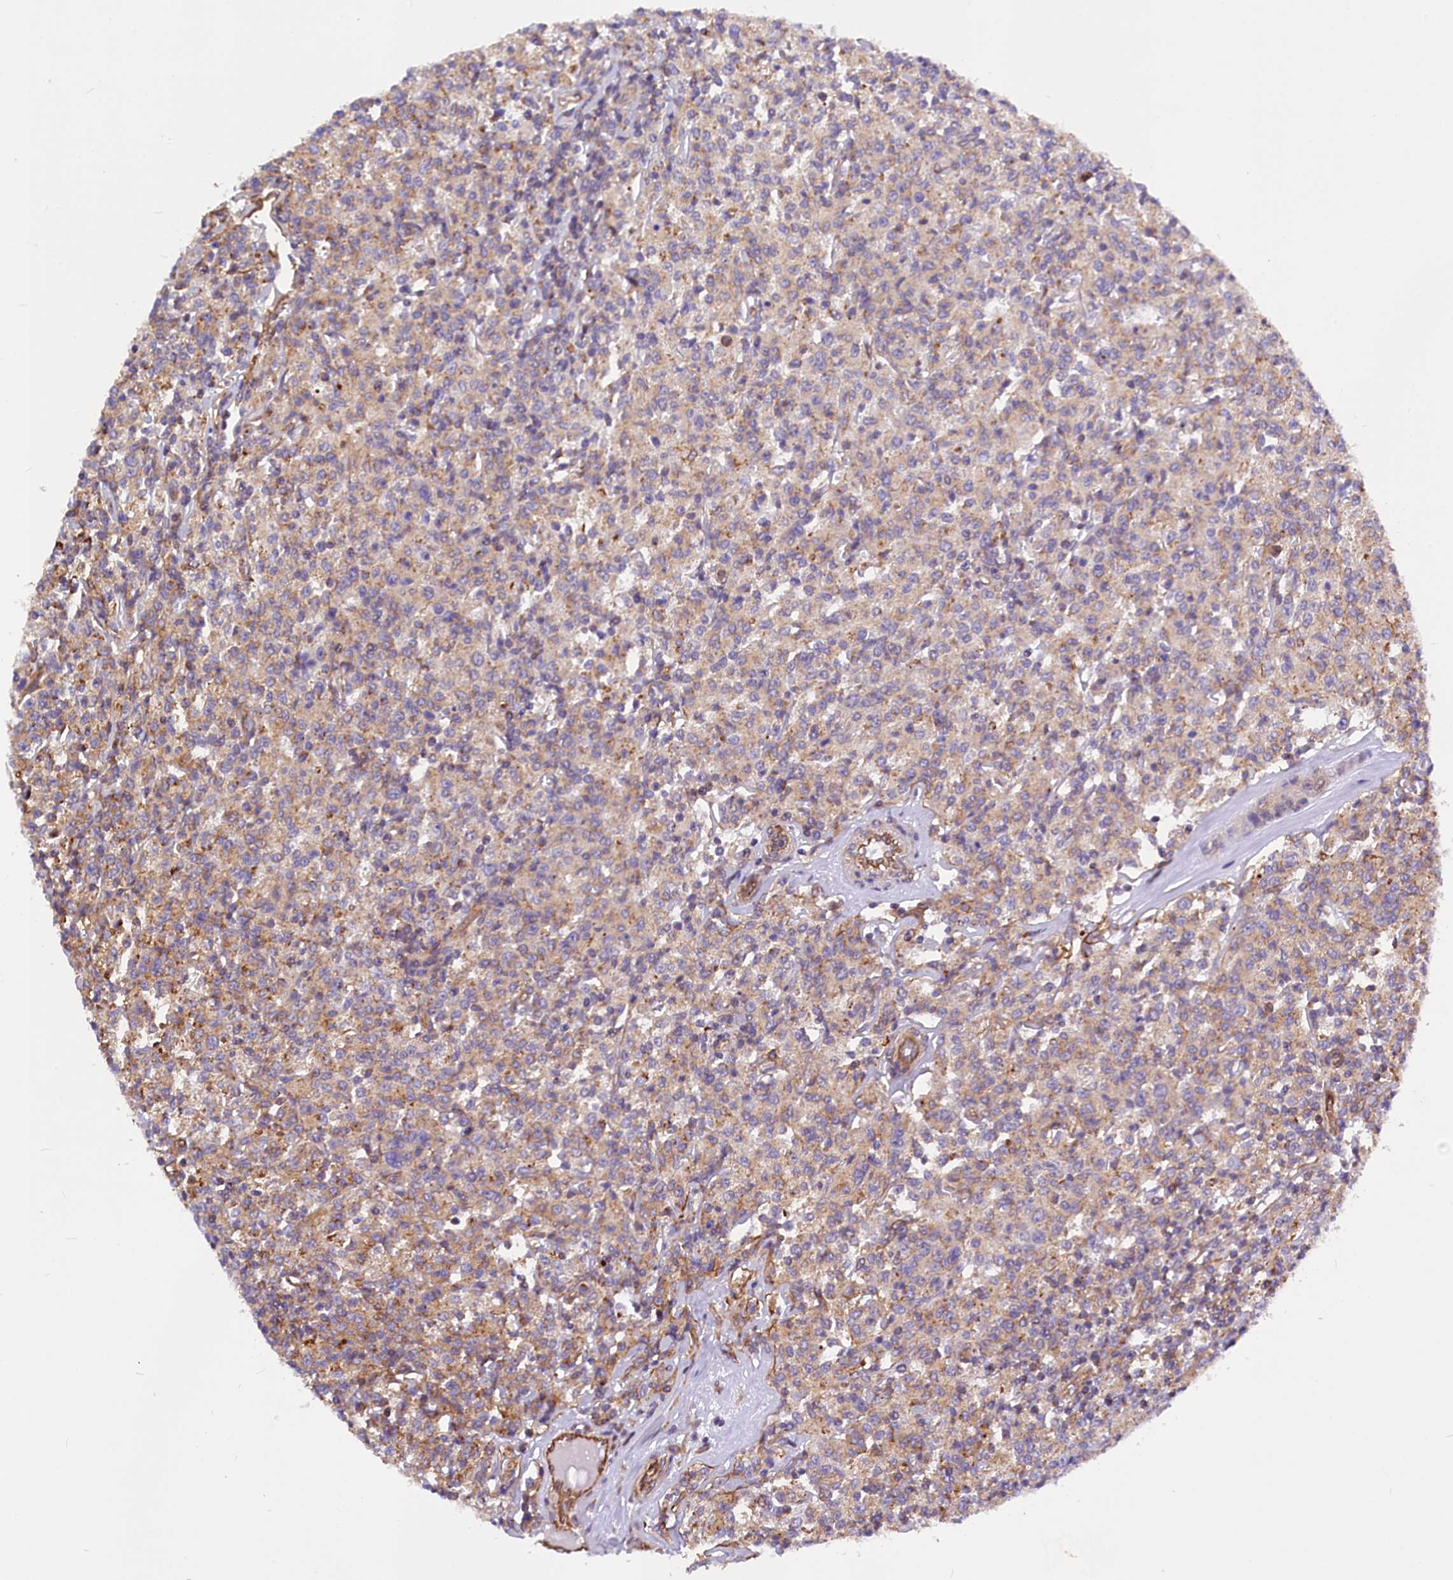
{"staining": {"intensity": "negative", "quantity": "none", "location": "none"}, "tissue": "lymphoma", "cell_type": "Tumor cells", "image_type": "cancer", "snomed": [{"axis": "morphology", "description": "Malignant lymphoma, non-Hodgkin's type, Low grade"}, {"axis": "topography", "description": "Small intestine"}], "caption": "DAB (3,3'-diaminobenzidine) immunohistochemical staining of human lymphoma shows no significant expression in tumor cells. (DAB IHC with hematoxylin counter stain).", "gene": "MED20", "patient": {"sex": "female", "age": 59}}